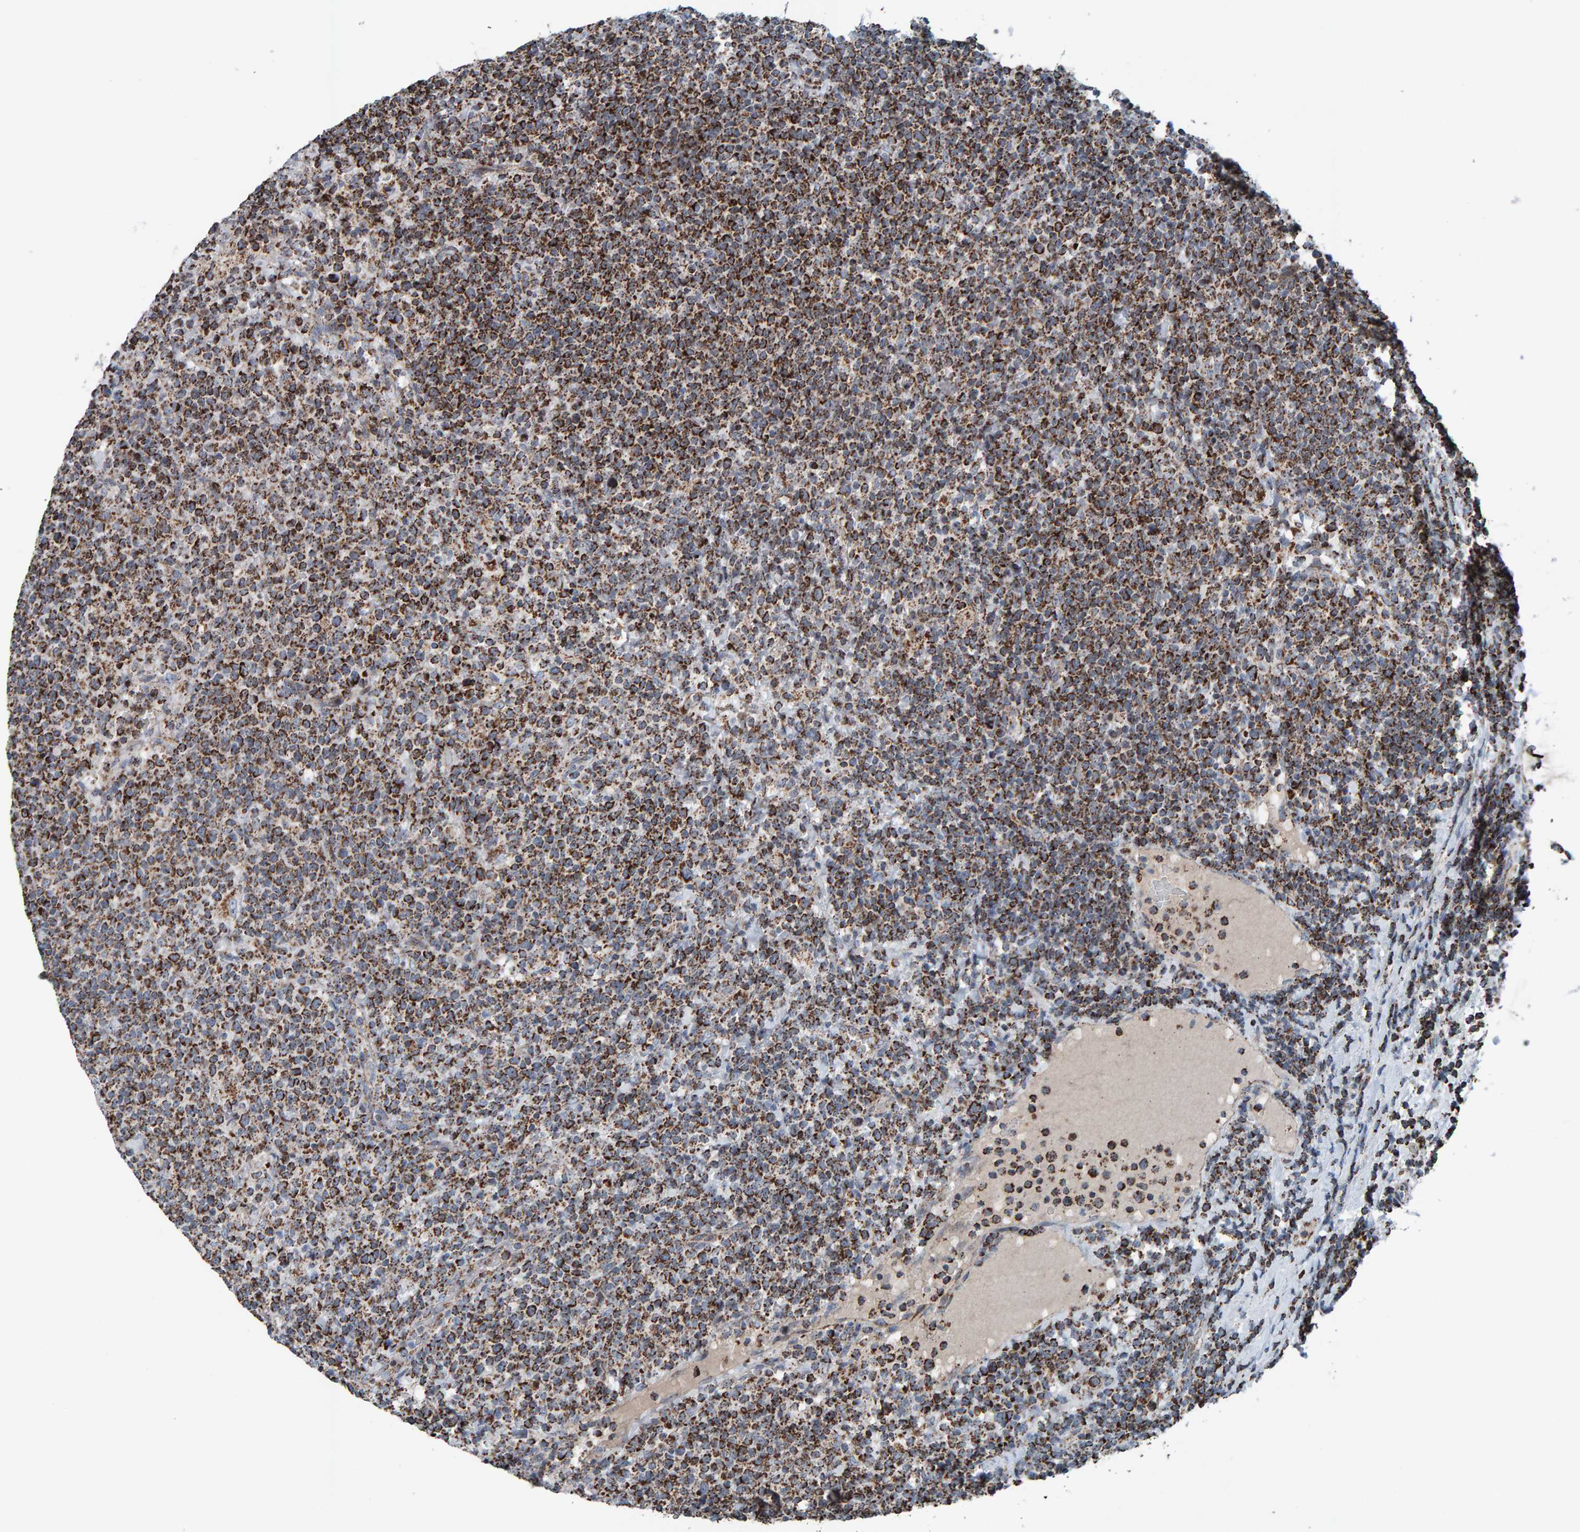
{"staining": {"intensity": "strong", "quantity": ">75%", "location": "cytoplasmic/membranous"}, "tissue": "lymphoma", "cell_type": "Tumor cells", "image_type": "cancer", "snomed": [{"axis": "morphology", "description": "Malignant lymphoma, non-Hodgkin's type, High grade"}, {"axis": "topography", "description": "Lymph node"}], "caption": "Immunohistochemical staining of lymphoma reveals high levels of strong cytoplasmic/membranous positivity in about >75% of tumor cells.", "gene": "ZNF48", "patient": {"sex": "male", "age": 61}}